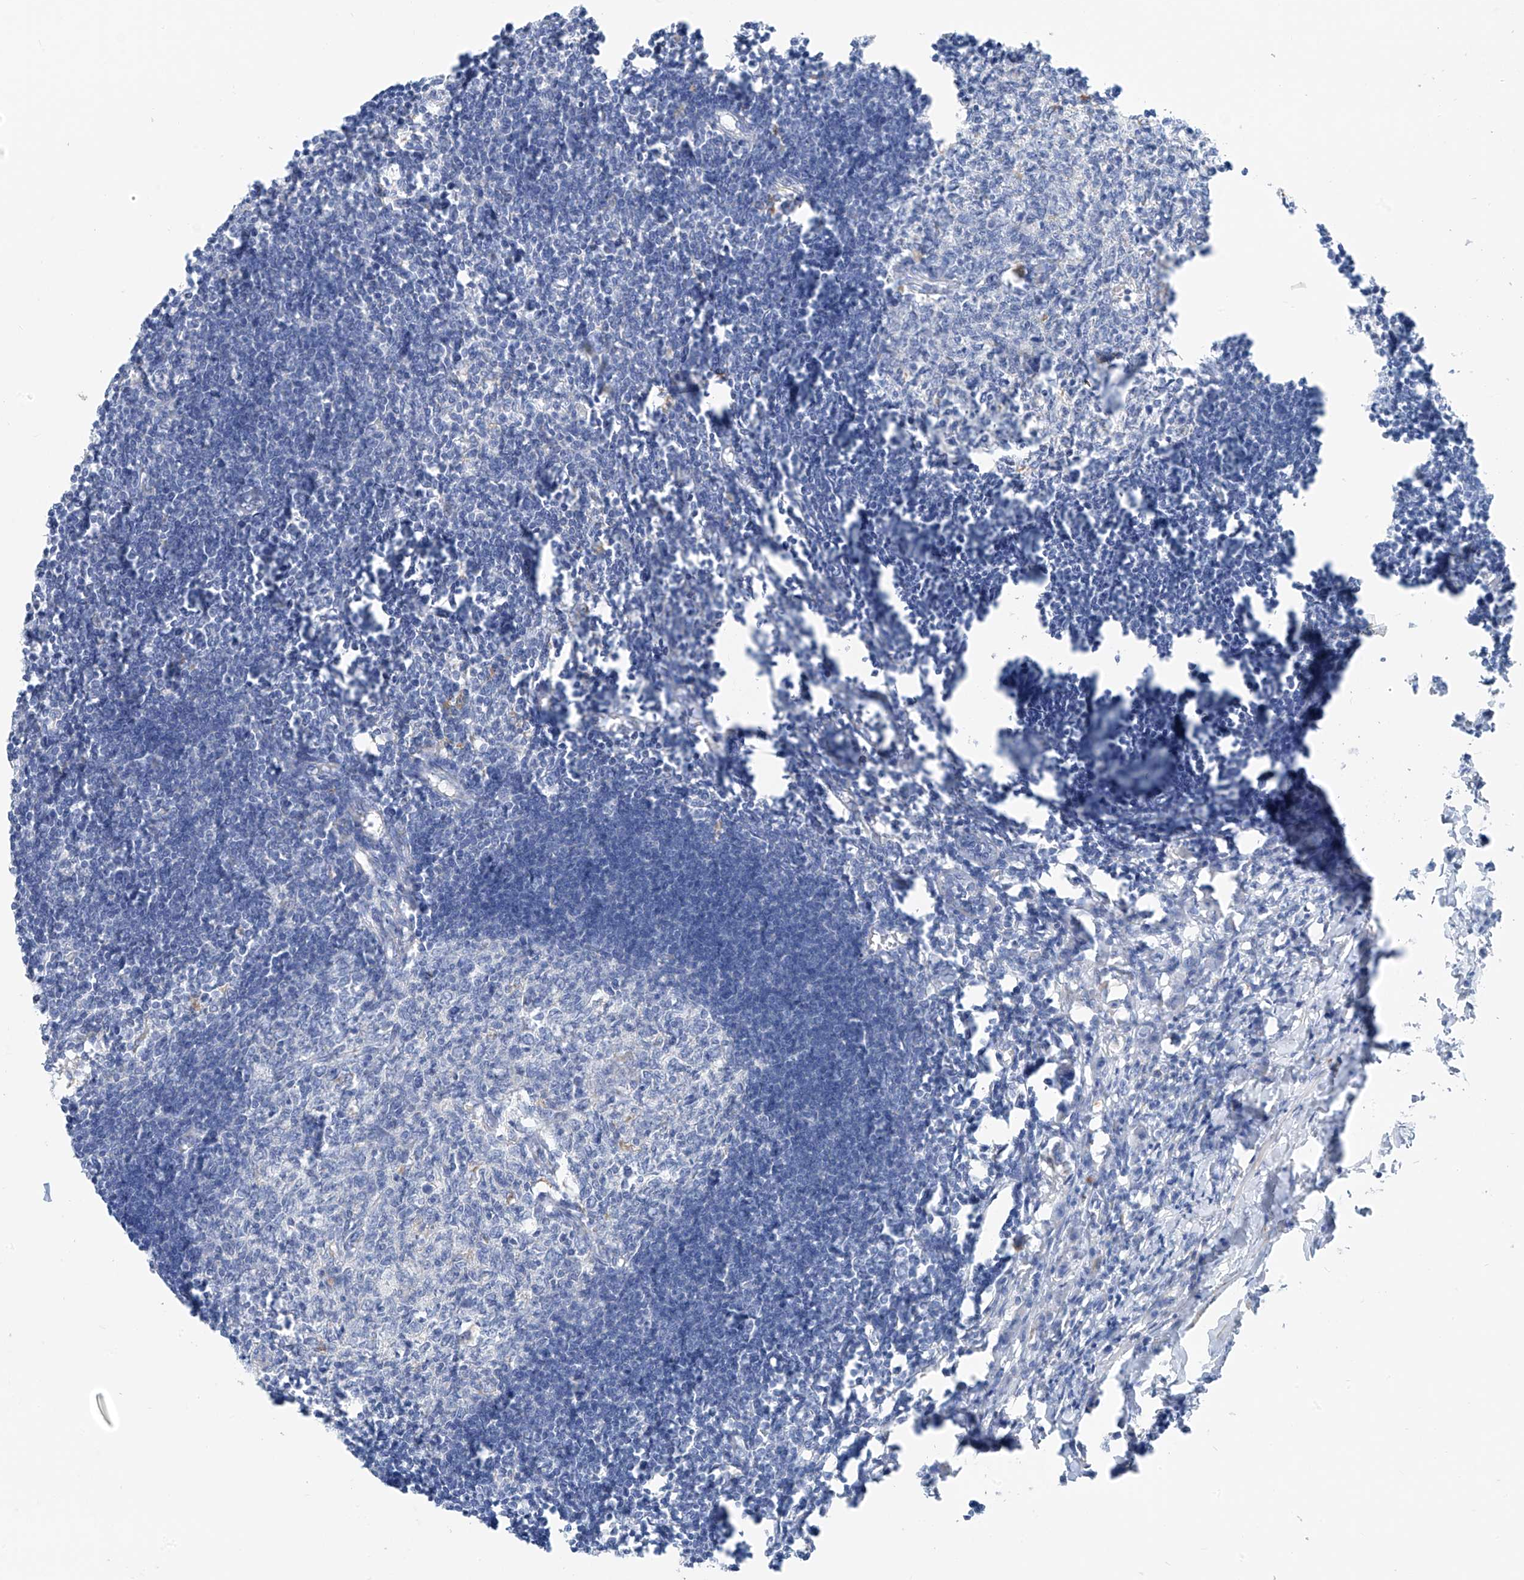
{"staining": {"intensity": "negative", "quantity": "none", "location": "none"}, "tissue": "lymph node", "cell_type": "Germinal center cells", "image_type": "normal", "snomed": [{"axis": "morphology", "description": "Normal tissue, NOS"}, {"axis": "morphology", "description": "Malignant melanoma, Metastatic site"}, {"axis": "topography", "description": "Lymph node"}], "caption": "The IHC image has no significant positivity in germinal center cells of lymph node.", "gene": "GLMP", "patient": {"sex": "male", "age": 41}}